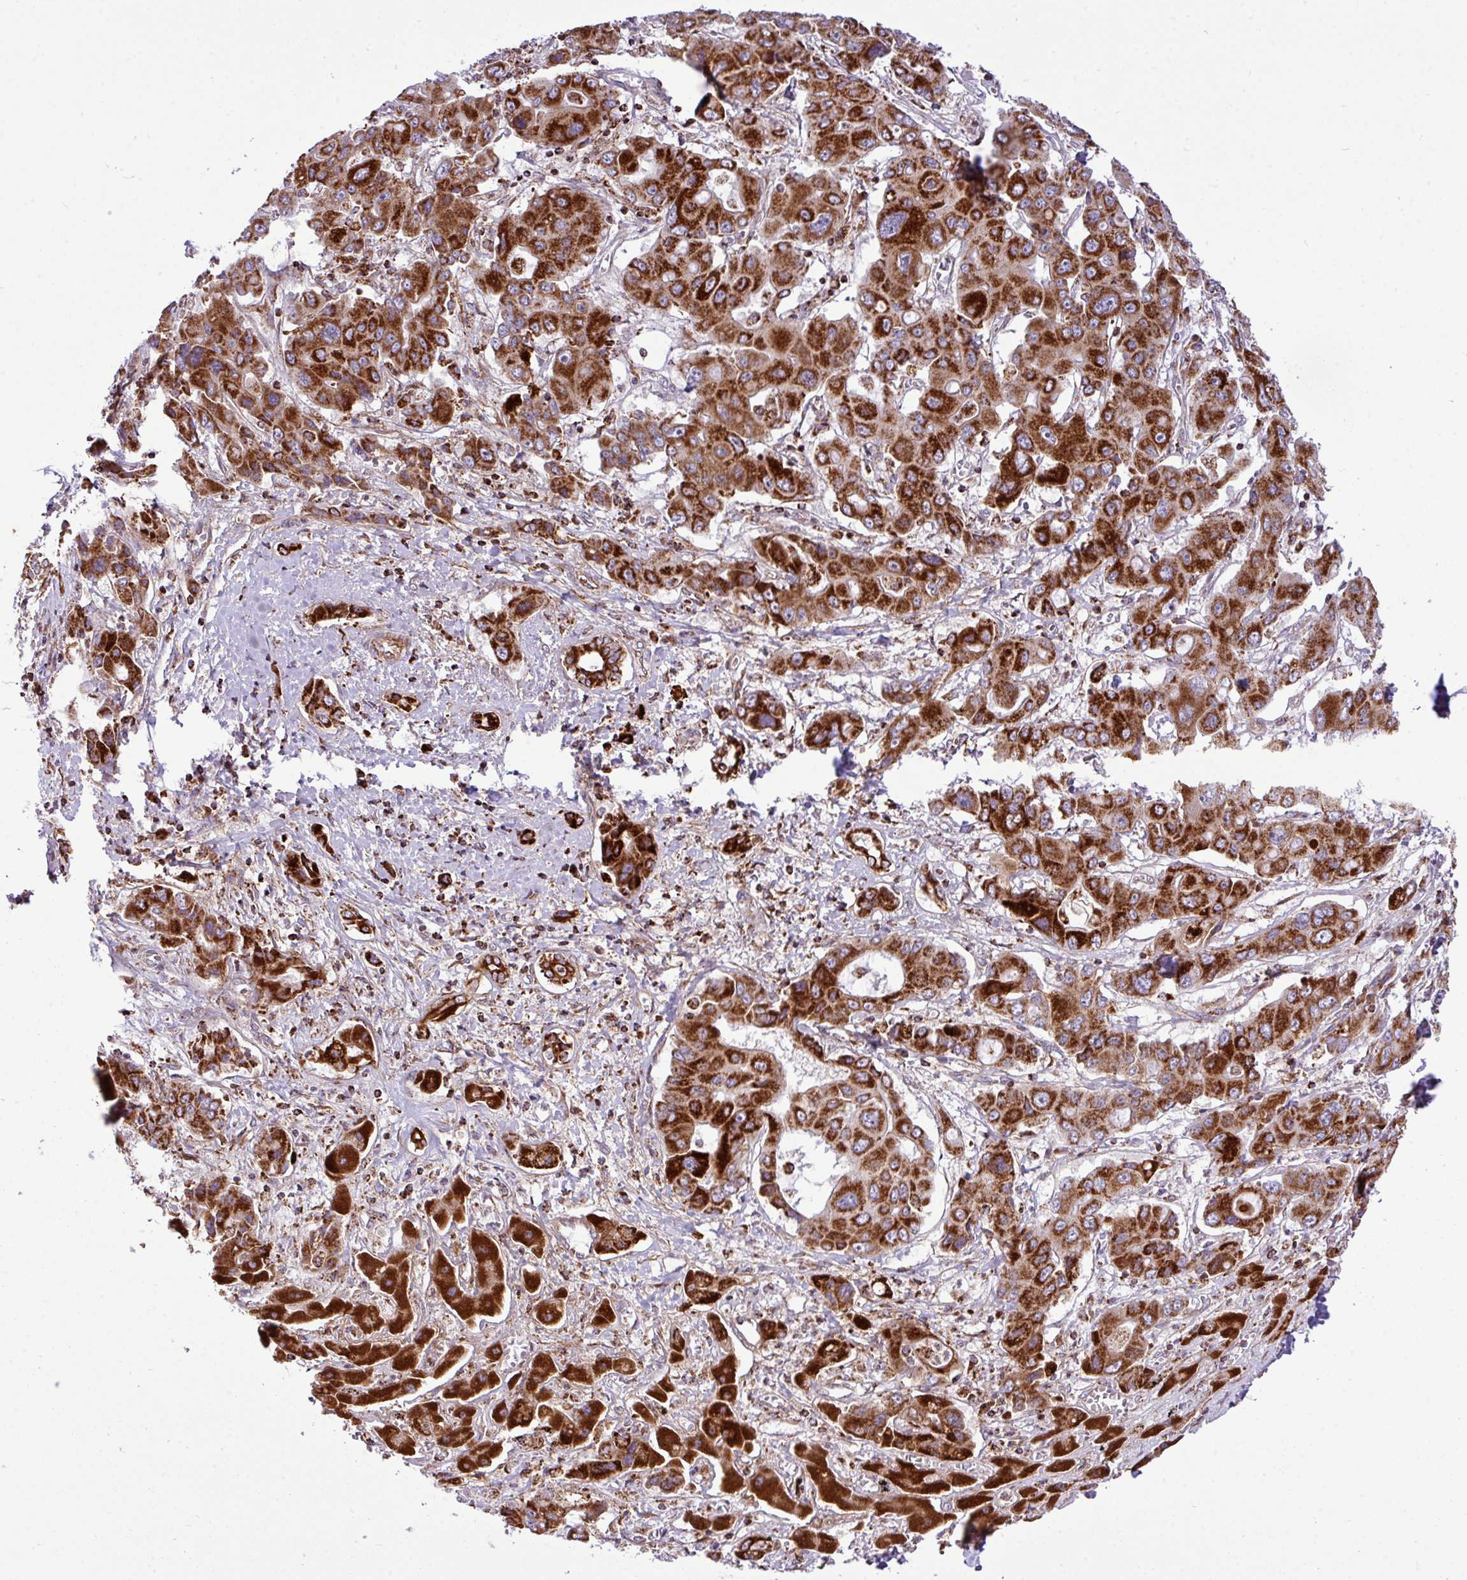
{"staining": {"intensity": "strong", "quantity": ">75%", "location": "cytoplasmic/membranous"}, "tissue": "liver cancer", "cell_type": "Tumor cells", "image_type": "cancer", "snomed": [{"axis": "morphology", "description": "Cholangiocarcinoma"}, {"axis": "topography", "description": "Liver"}], "caption": "High-magnification brightfield microscopy of liver cancer stained with DAB (3,3'-diaminobenzidine) (brown) and counterstained with hematoxylin (blue). tumor cells exhibit strong cytoplasmic/membranous positivity is present in approximately>75% of cells. The protein is stained brown, and the nuclei are stained in blue (DAB IHC with brightfield microscopy, high magnification).", "gene": "ZNF569", "patient": {"sex": "male", "age": 67}}